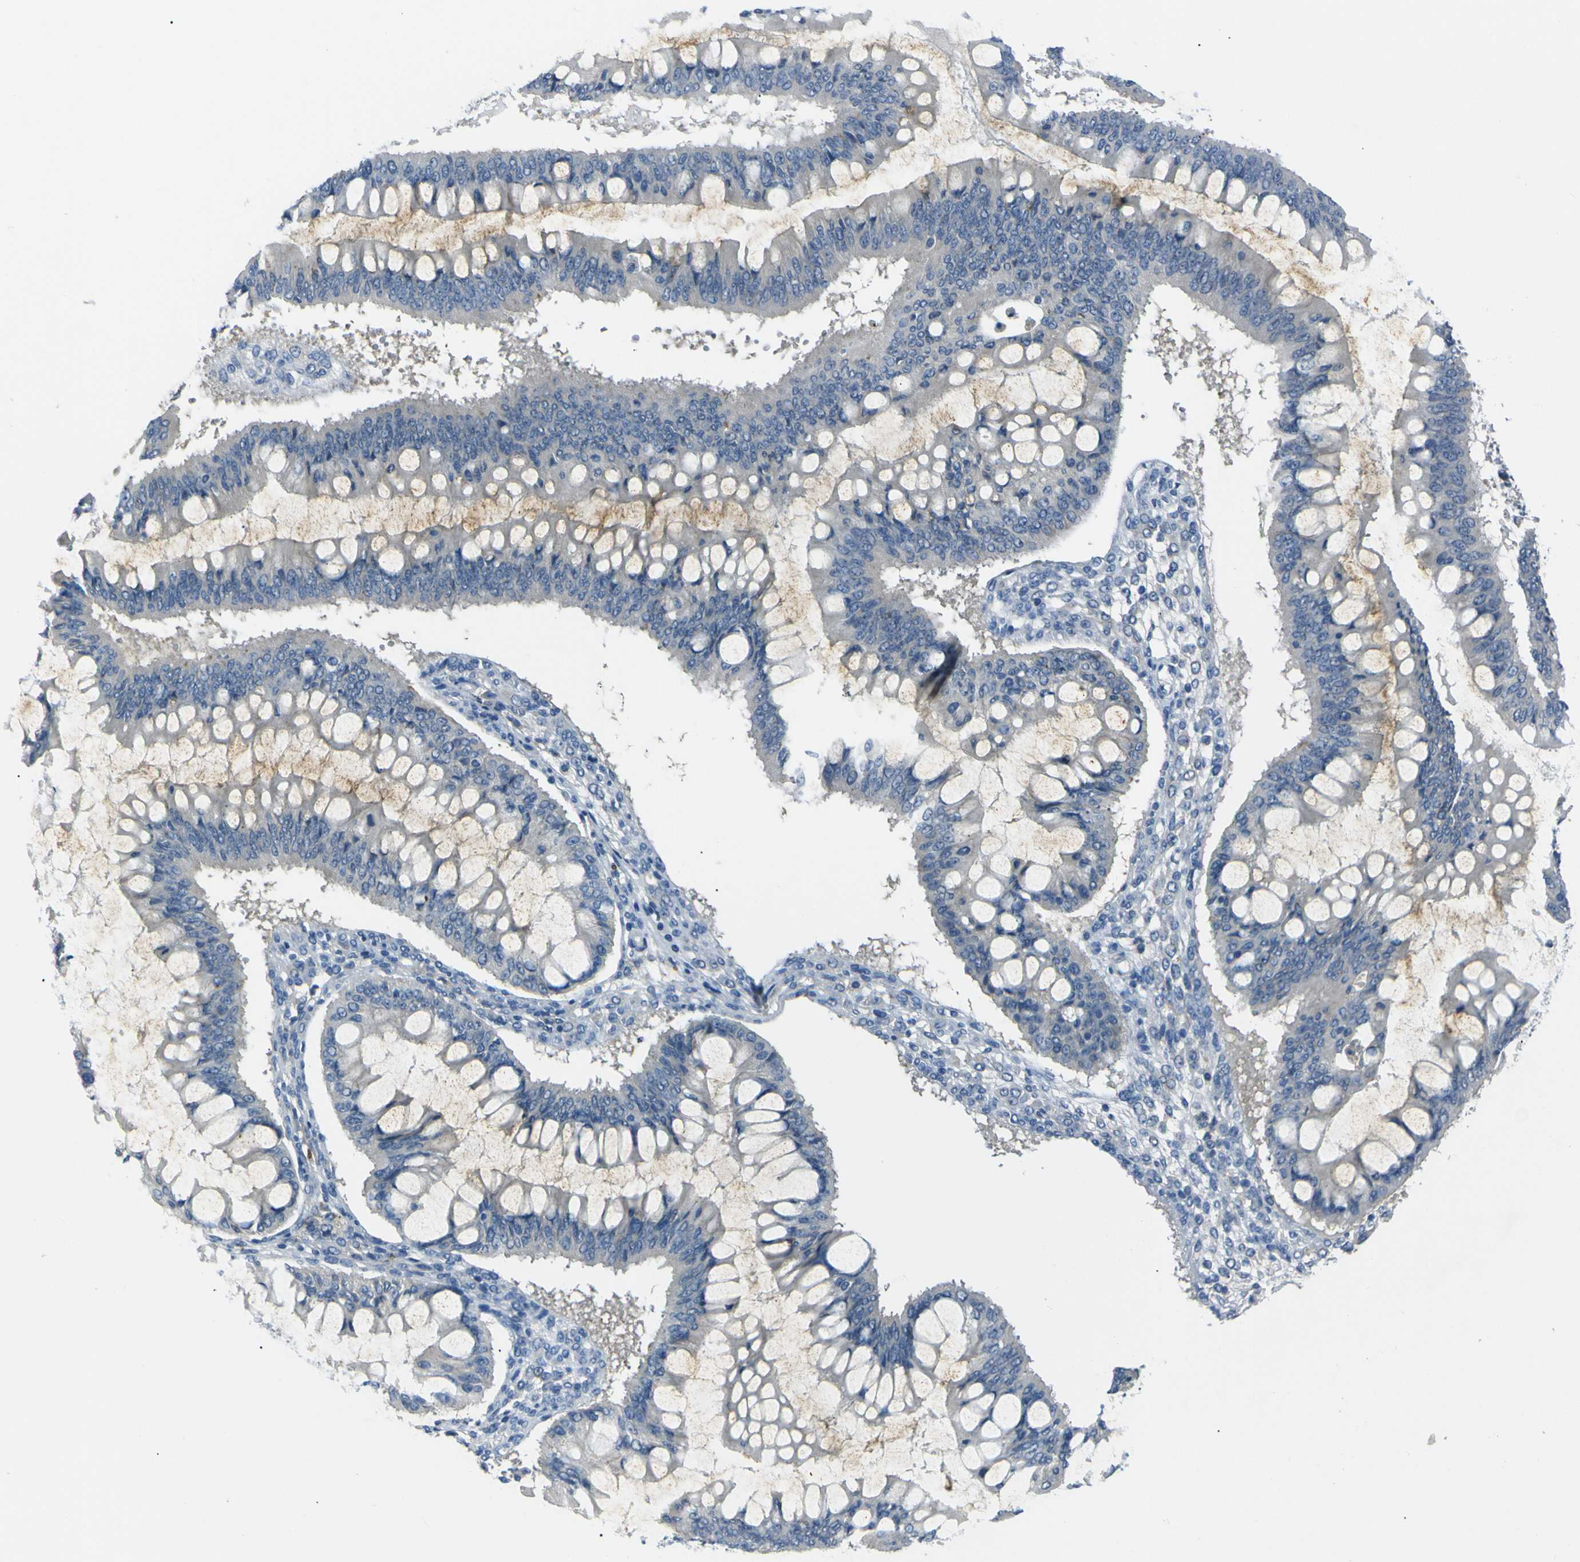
{"staining": {"intensity": "negative", "quantity": "none", "location": "none"}, "tissue": "ovarian cancer", "cell_type": "Tumor cells", "image_type": "cancer", "snomed": [{"axis": "morphology", "description": "Cystadenocarcinoma, mucinous, NOS"}, {"axis": "topography", "description": "Ovary"}], "caption": "There is no significant expression in tumor cells of mucinous cystadenocarcinoma (ovarian).", "gene": "C6orf89", "patient": {"sex": "female", "age": 73}}